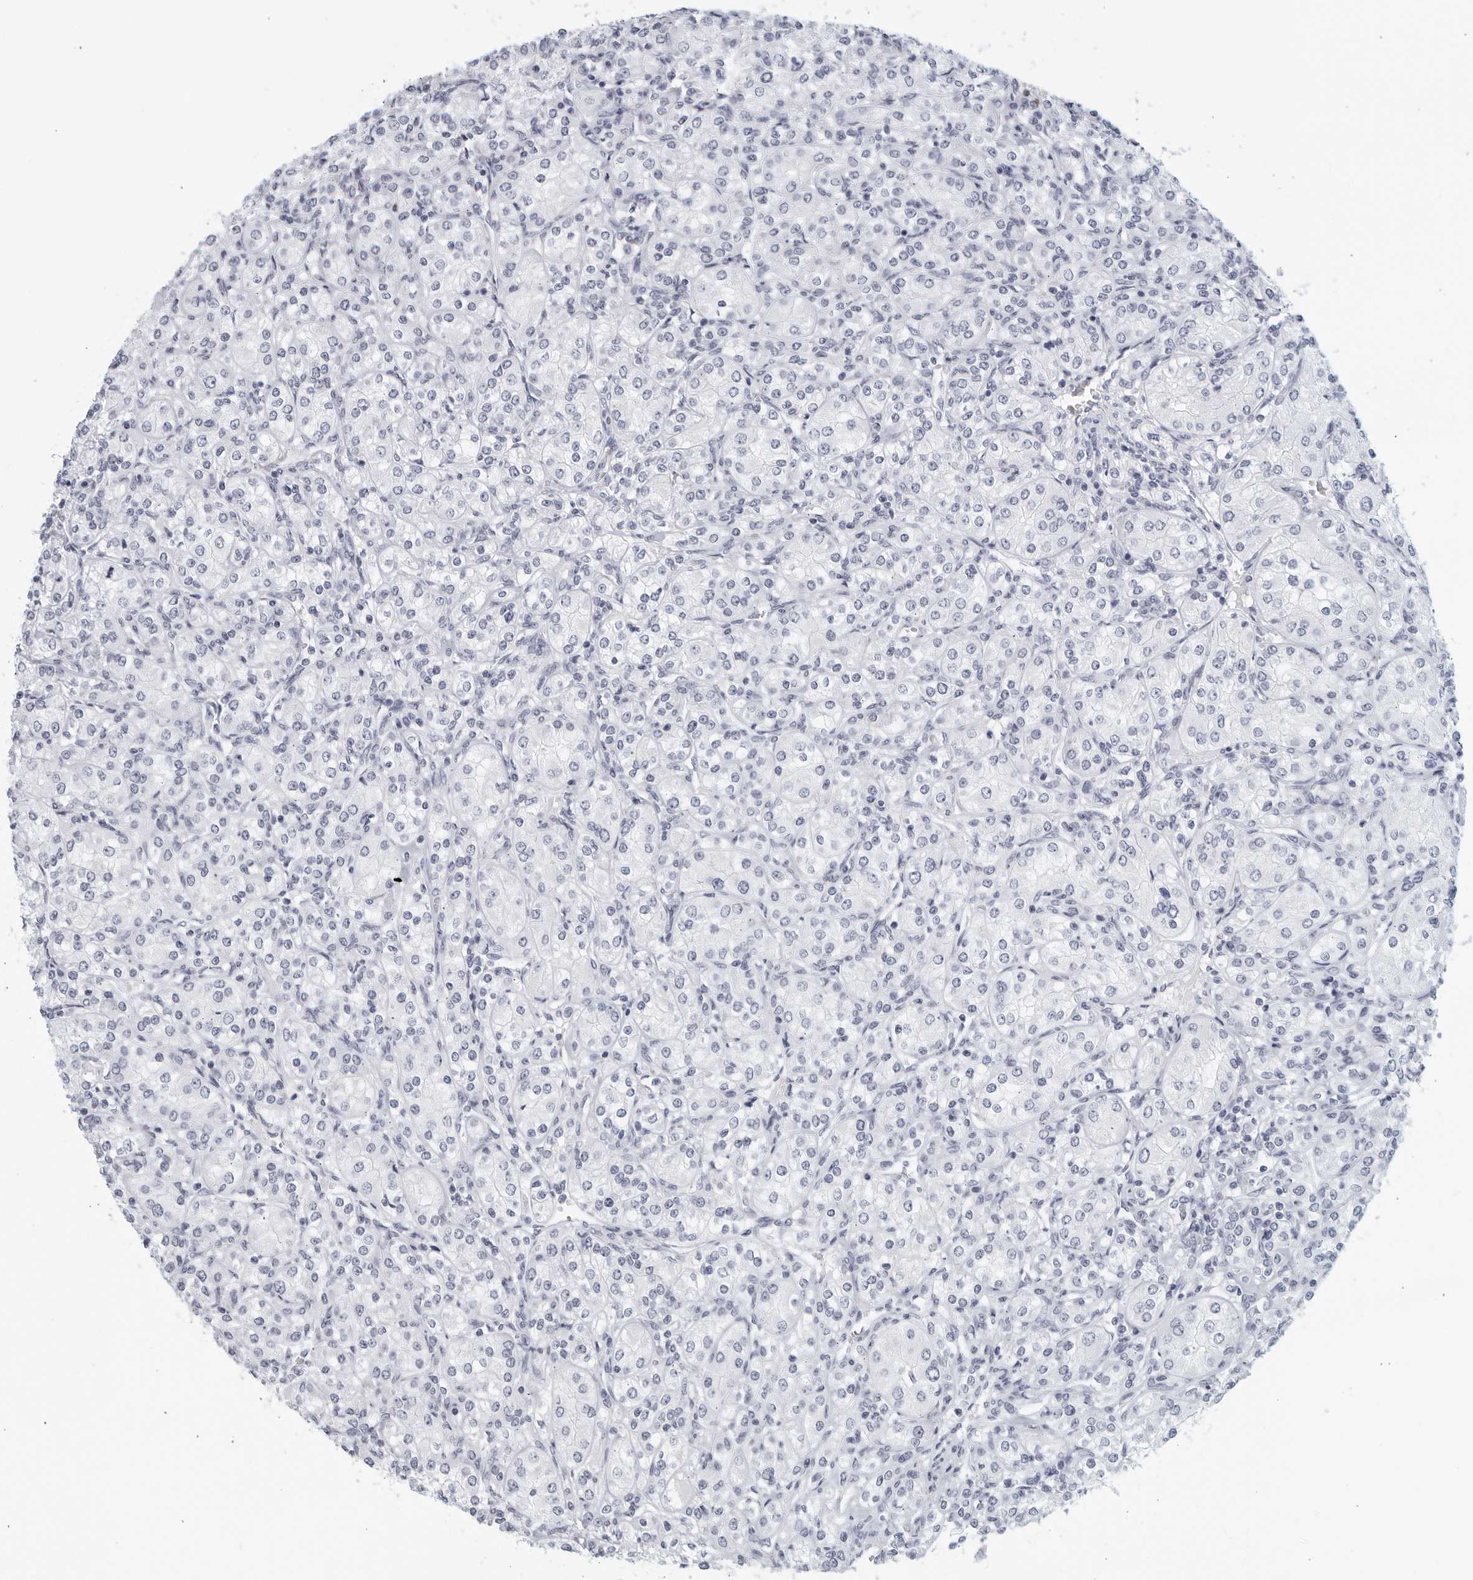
{"staining": {"intensity": "negative", "quantity": "none", "location": "none"}, "tissue": "renal cancer", "cell_type": "Tumor cells", "image_type": "cancer", "snomed": [{"axis": "morphology", "description": "Adenocarcinoma, NOS"}, {"axis": "topography", "description": "Kidney"}], "caption": "The immunohistochemistry image has no significant staining in tumor cells of adenocarcinoma (renal) tissue. (DAB immunohistochemistry, high magnification).", "gene": "KLK7", "patient": {"sex": "male", "age": 77}}